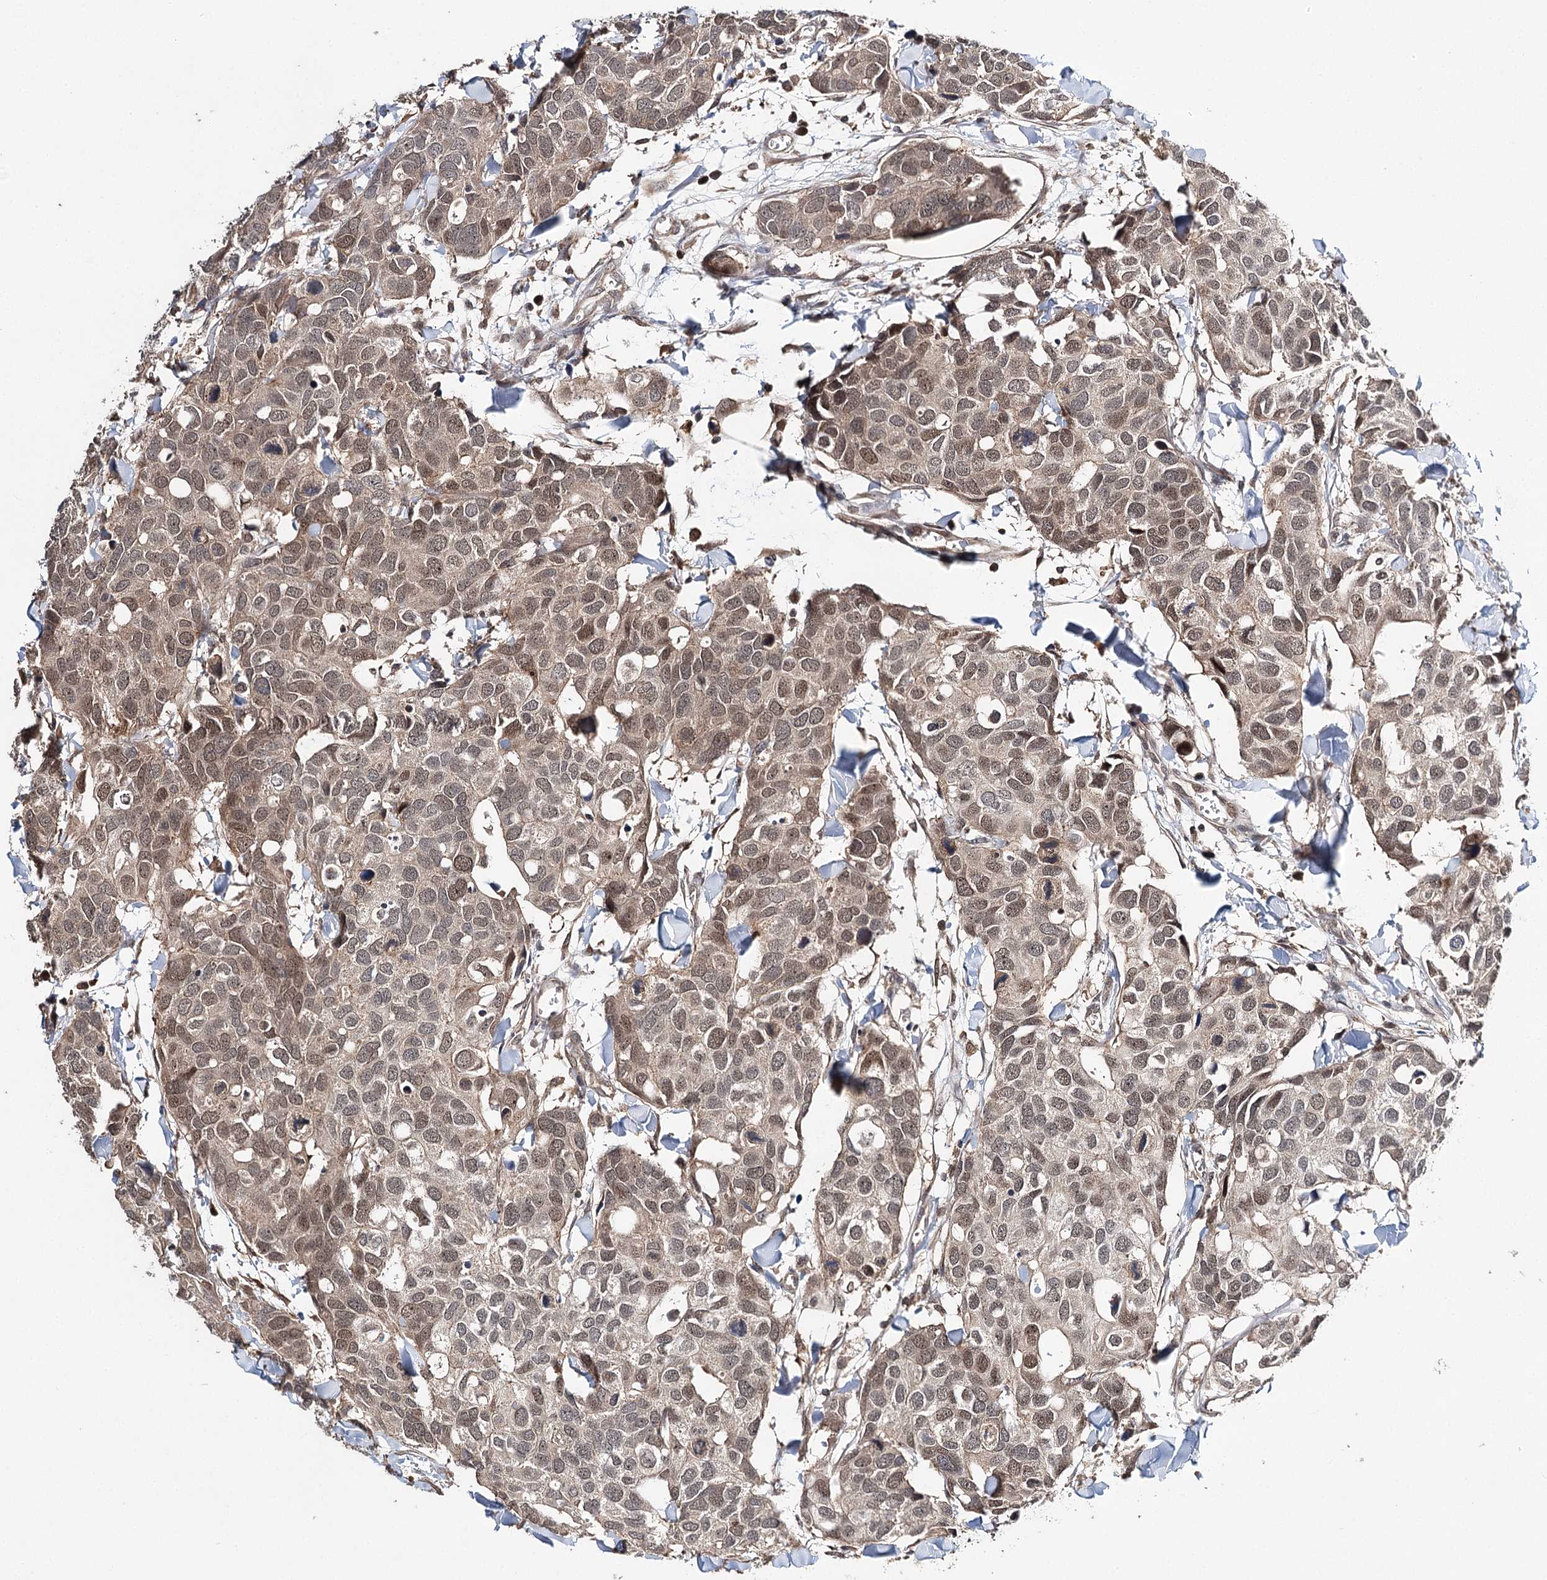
{"staining": {"intensity": "moderate", "quantity": ">75%", "location": "cytoplasmic/membranous,nuclear"}, "tissue": "breast cancer", "cell_type": "Tumor cells", "image_type": "cancer", "snomed": [{"axis": "morphology", "description": "Duct carcinoma"}, {"axis": "topography", "description": "Breast"}], "caption": "Breast intraductal carcinoma stained with a protein marker demonstrates moderate staining in tumor cells.", "gene": "NOPCHAP1", "patient": {"sex": "female", "age": 83}}